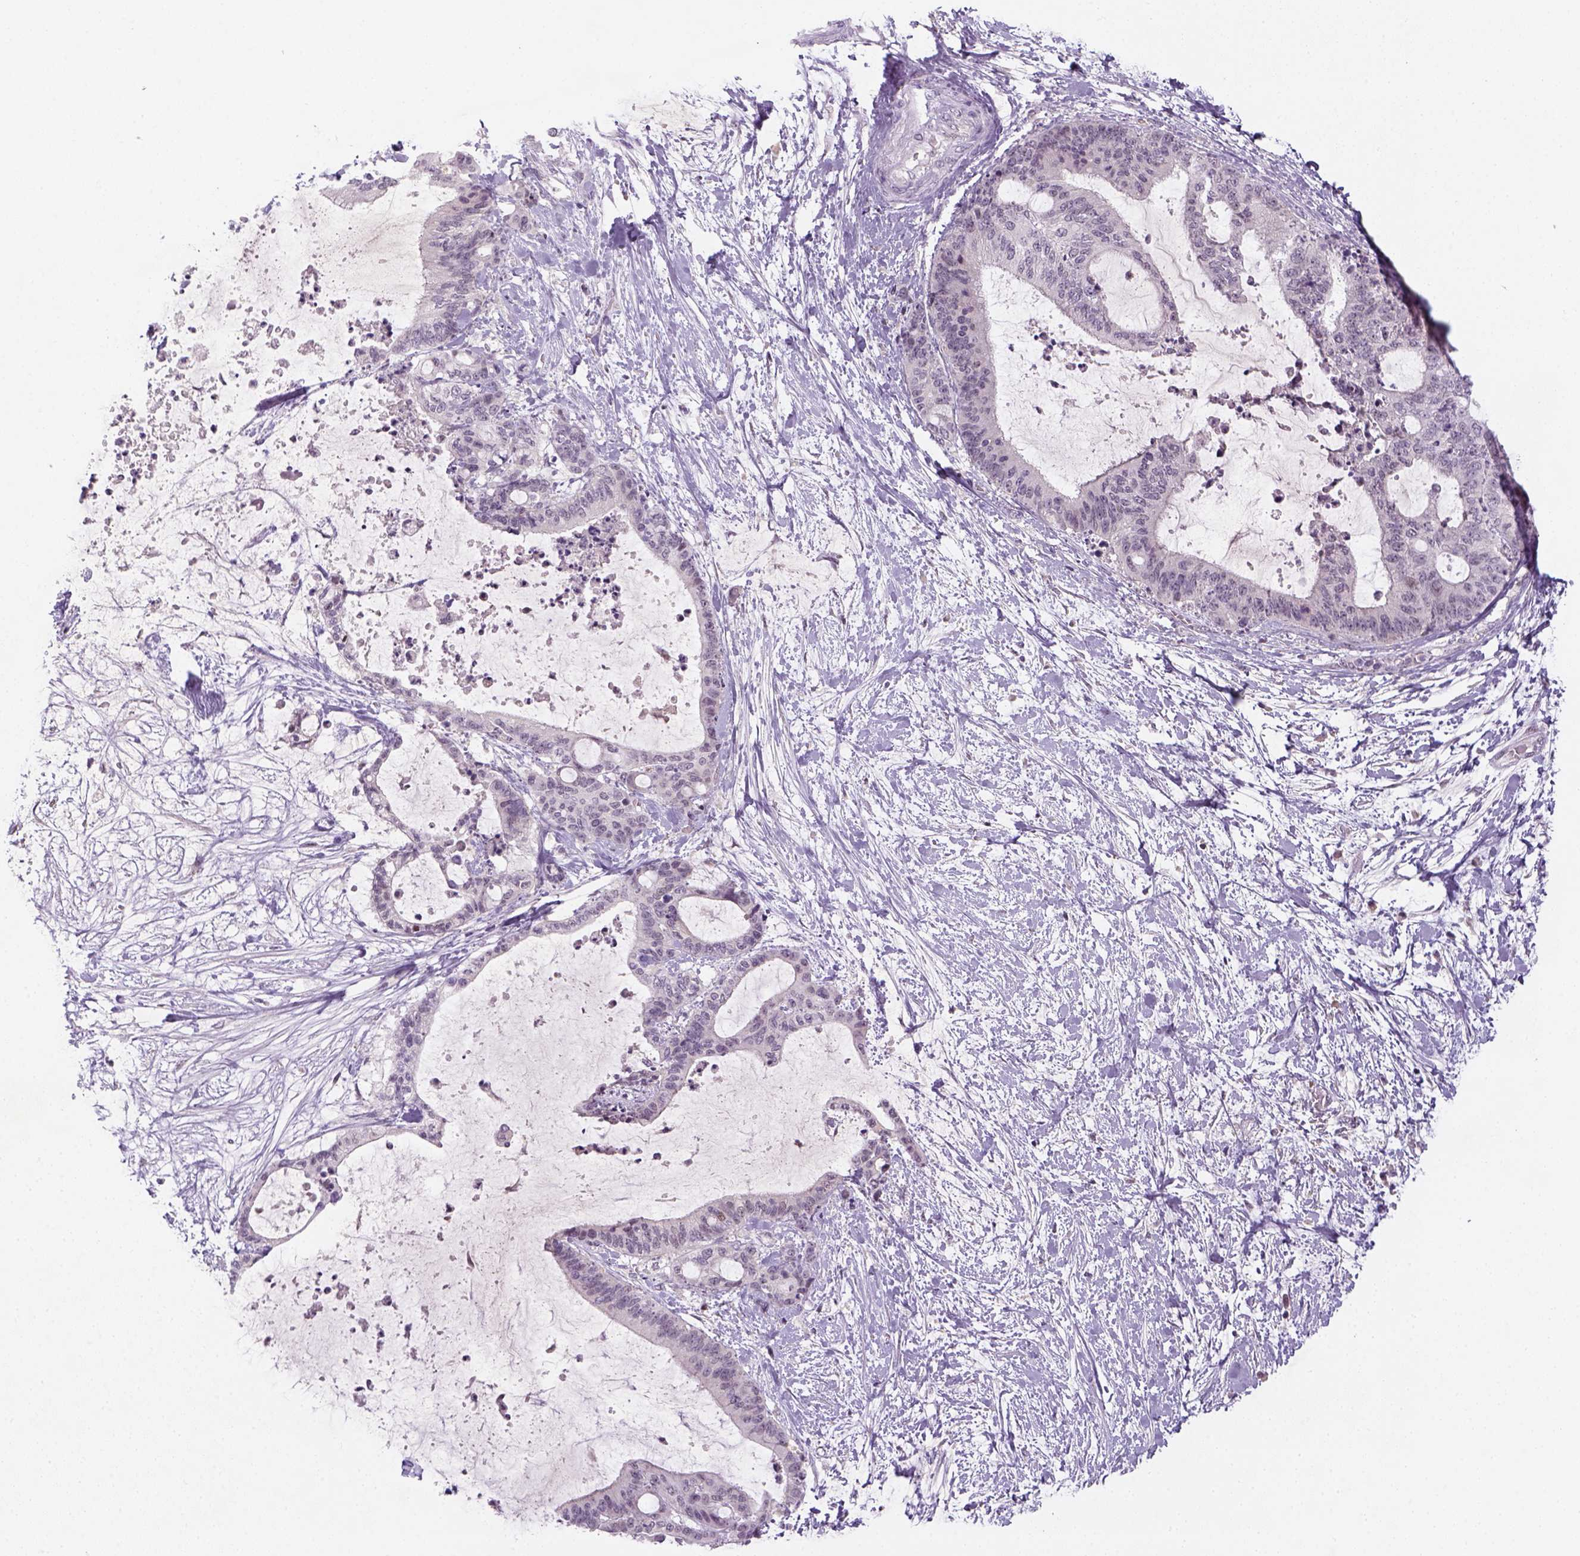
{"staining": {"intensity": "negative", "quantity": "none", "location": "none"}, "tissue": "liver cancer", "cell_type": "Tumor cells", "image_type": "cancer", "snomed": [{"axis": "morphology", "description": "Cholangiocarcinoma"}, {"axis": "topography", "description": "Liver"}], "caption": "Immunohistochemical staining of human liver cholangiocarcinoma reveals no significant positivity in tumor cells.", "gene": "MAGEB3", "patient": {"sex": "female", "age": 73}}